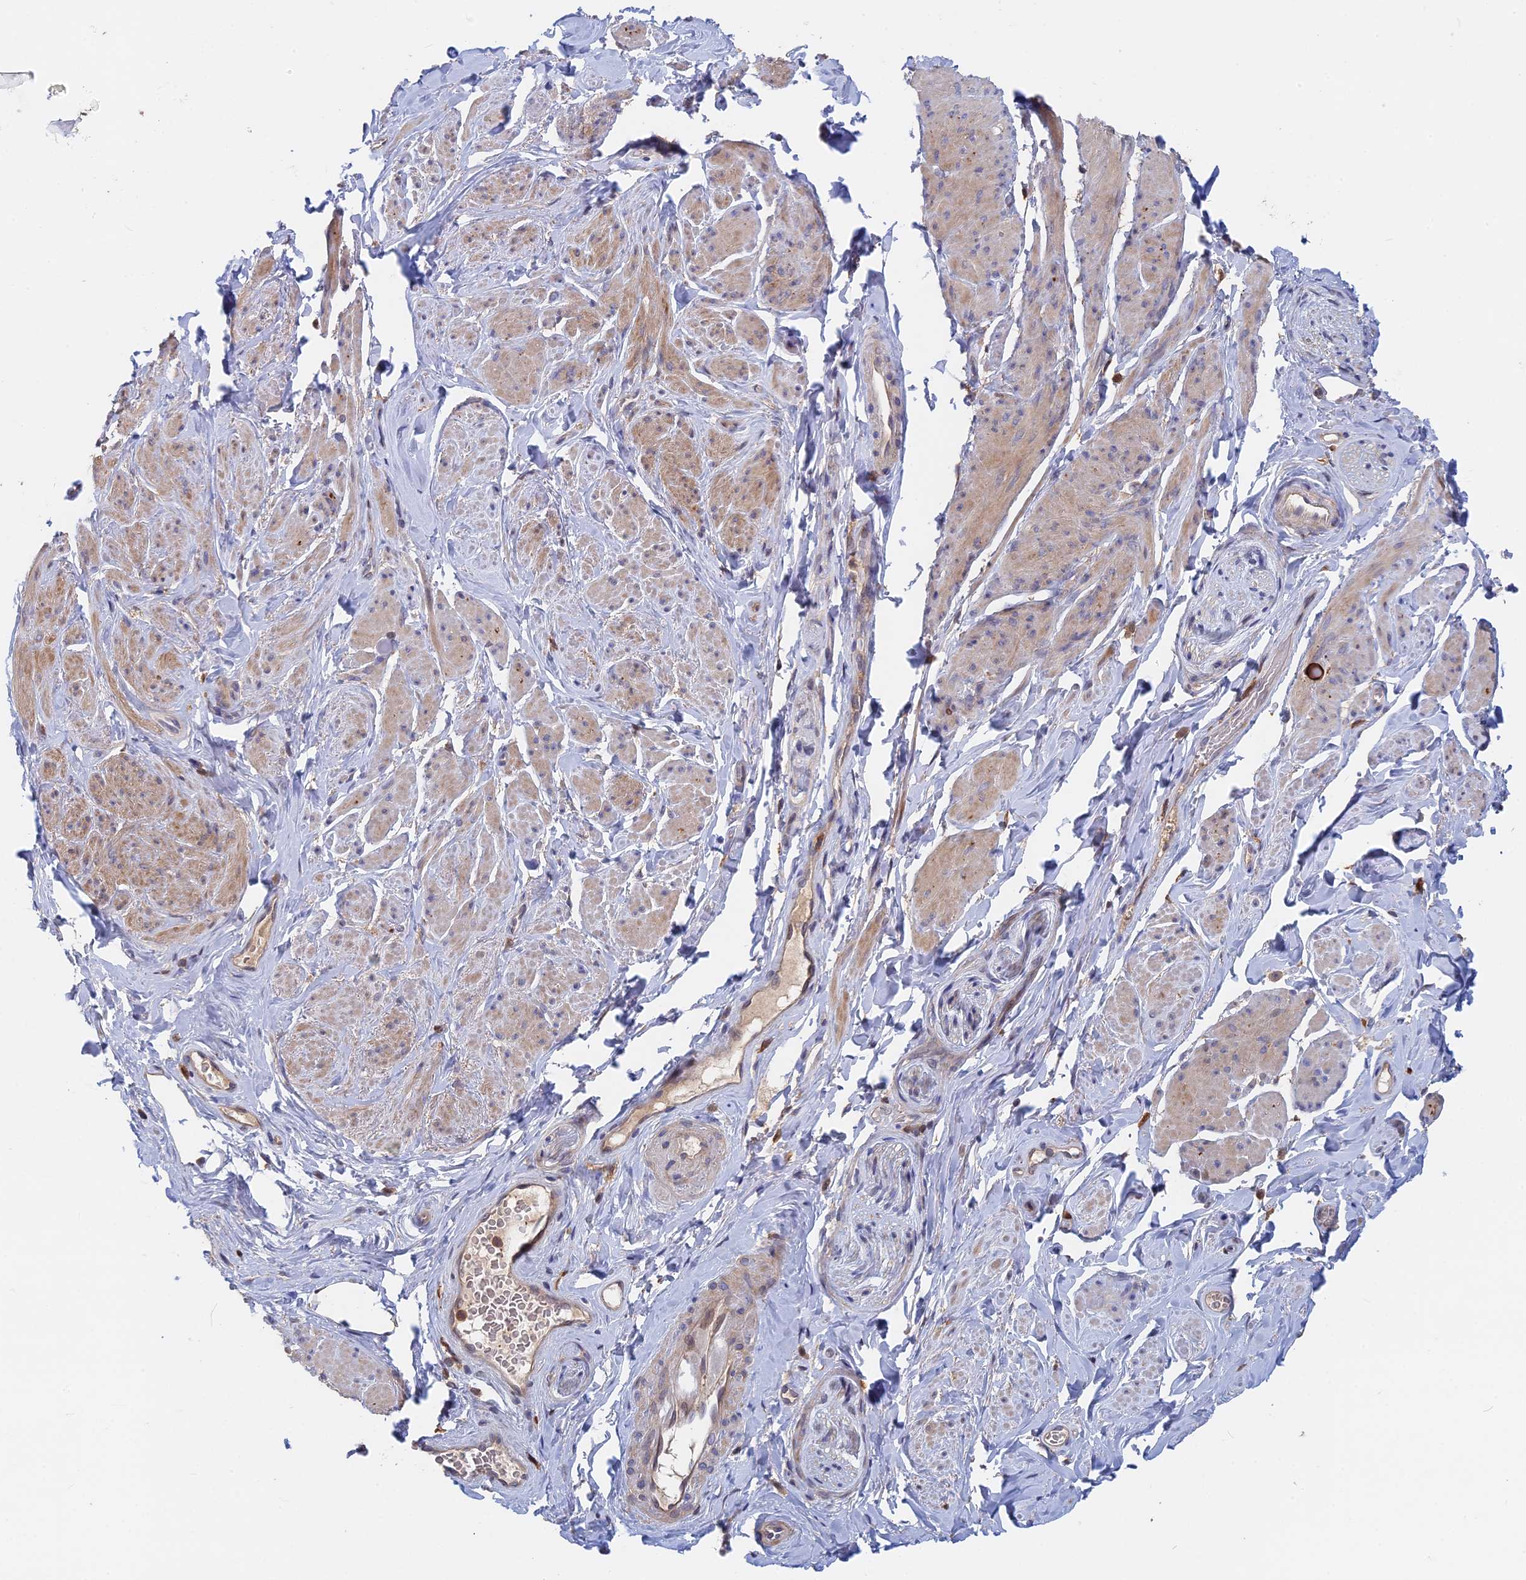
{"staining": {"intensity": "weak", "quantity": "<25%", "location": "cytoplasmic/membranous"}, "tissue": "smooth muscle", "cell_type": "Smooth muscle cells", "image_type": "normal", "snomed": [{"axis": "morphology", "description": "Normal tissue, NOS"}, {"axis": "topography", "description": "Smooth muscle"}, {"axis": "topography", "description": "Peripheral nerve tissue"}], "caption": "High magnification brightfield microscopy of unremarkable smooth muscle stained with DAB (3,3'-diaminobenzidine) (brown) and counterstained with hematoxylin (blue): smooth muscle cells show no significant staining. The staining was performed using DAB (3,3'-diaminobenzidine) to visualize the protein expression in brown, while the nuclei were stained in blue with hematoxylin (Magnification: 20x).", "gene": "BLVRA", "patient": {"sex": "male", "age": 69}}